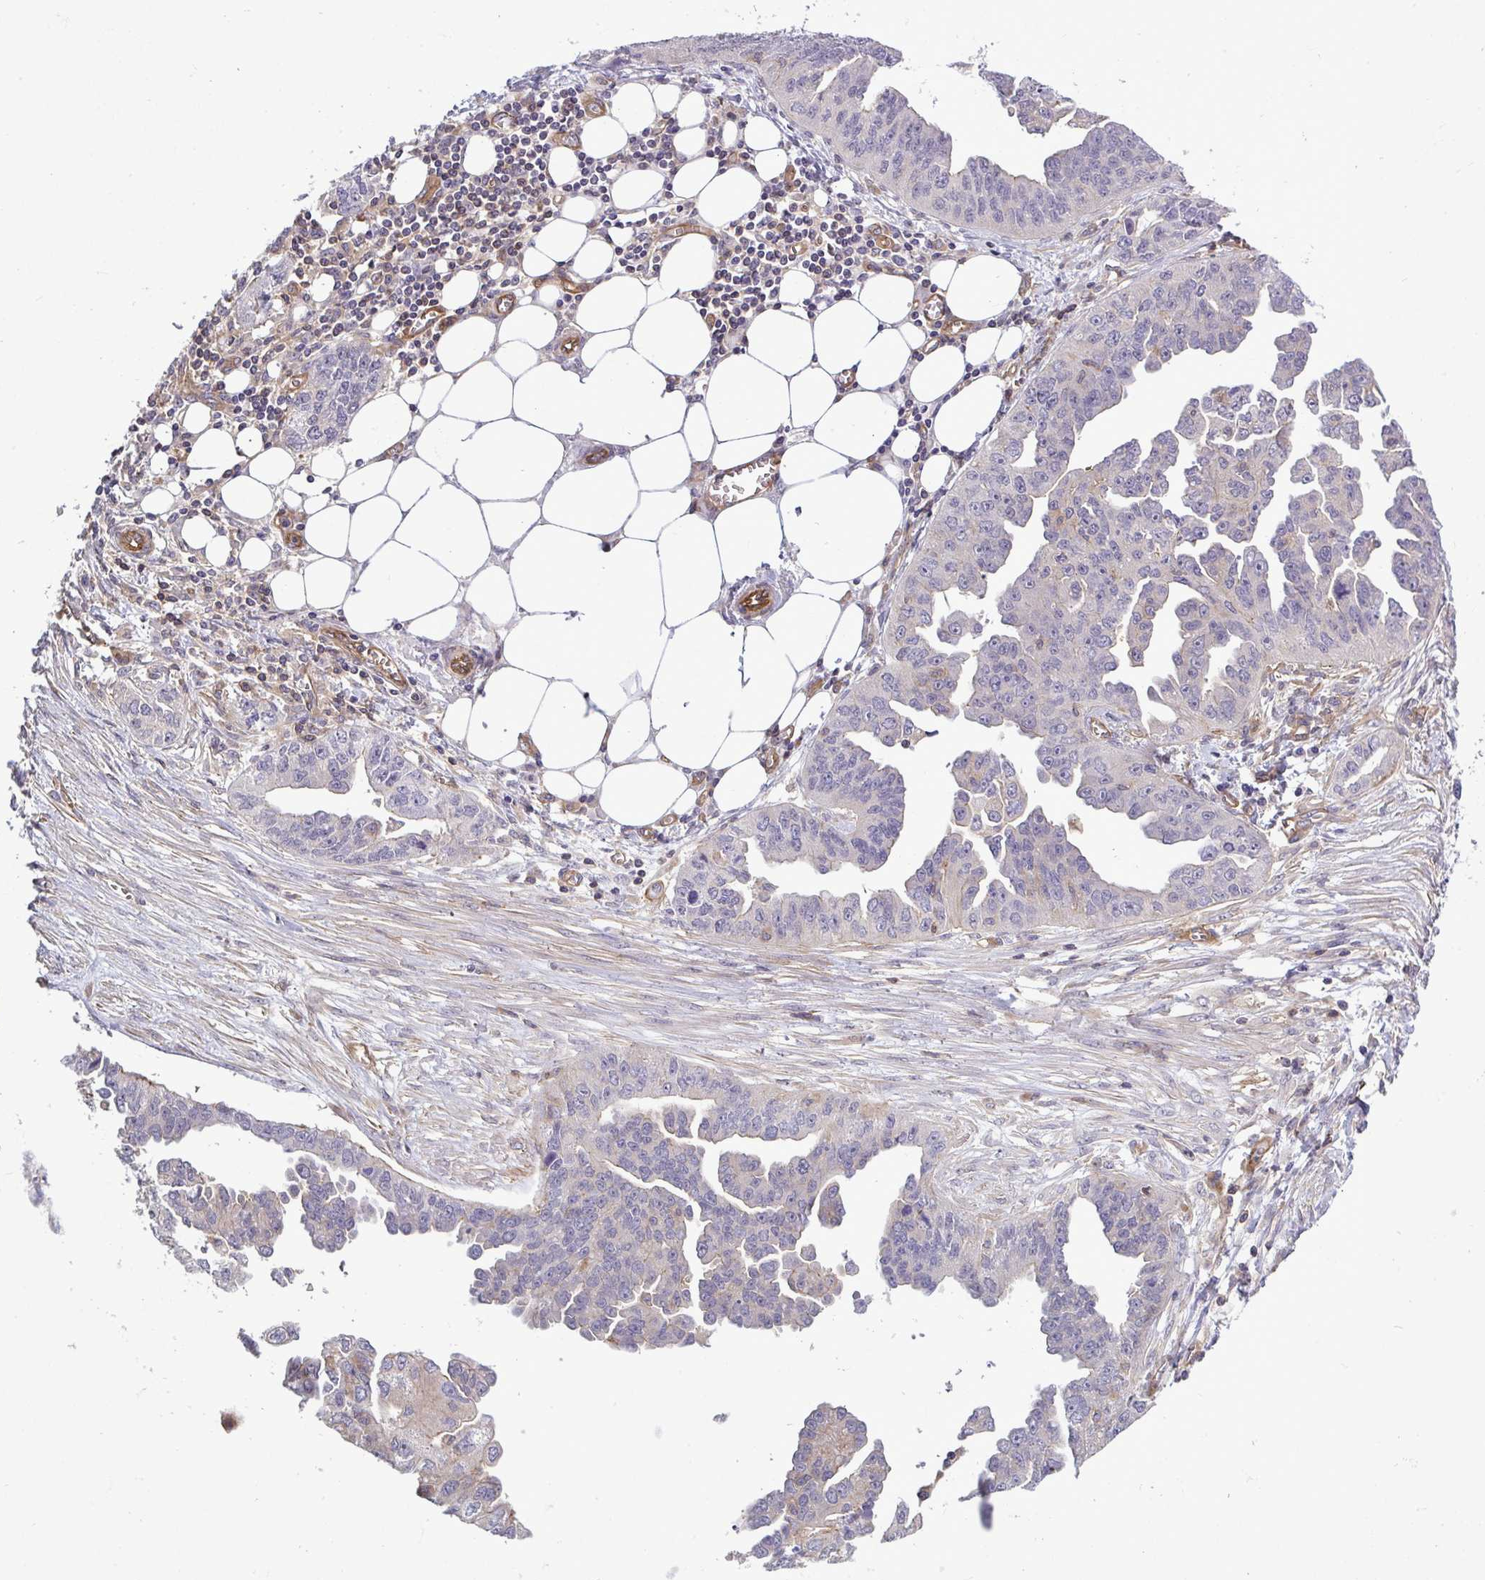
{"staining": {"intensity": "weak", "quantity": "<25%", "location": "cytoplasmic/membranous"}, "tissue": "ovarian cancer", "cell_type": "Tumor cells", "image_type": "cancer", "snomed": [{"axis": "morphology", "description": "Cystadenocarcinoma, serous, NOS"}, {"axis": "topography", "description": "Ovary"}], "caption": "Immunohistochemical staining of human ovarian serous cystadenocarcinoma displays no significant staining in tumor cells. (Immunohistochemistry (ihc), brightfield microscopy, high magnification).", "gene": "FUT10", "patient": {"sex": "female", "age": 75}}